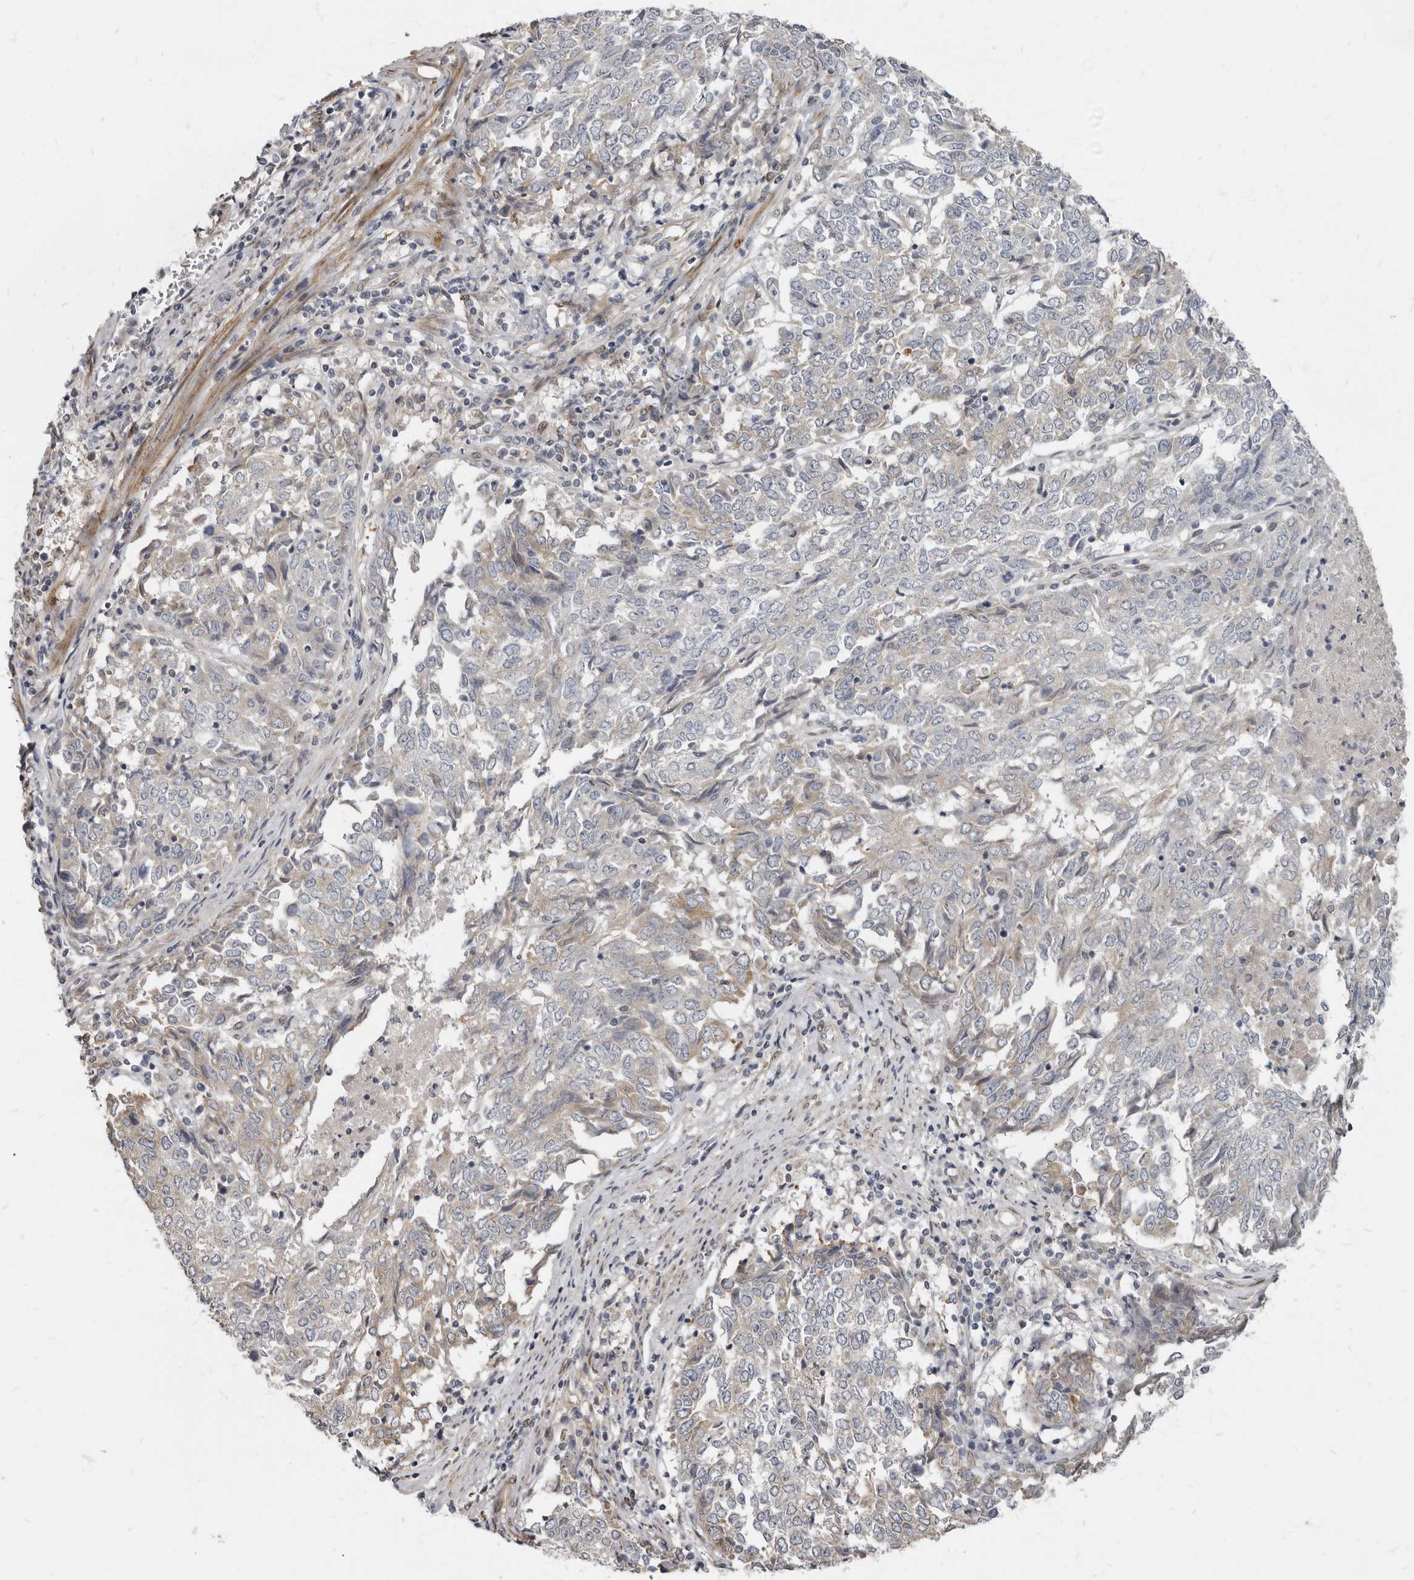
{"staining": {"intensity": "weak", "quantity": "<25%", "location": "cytoplasmic/membranous"}, "tissue": "endometrial cancer", "cell_type": "Tumor cells", "image_type": "cancer", "snomed": [{"axis": "morphology", "description": "Adenocarcinoma, NOS"}, {"axis": "topography", "description": "Endometrium"}], "caption": "High power microscopy photomicrograph of an IHC photomicrograph of endometrial cancer (adenocarcinoma), revealing no significant expression in tumor cells.", "gene": "MRGPRF", "patient": {"sex": "female", "age": 80}}